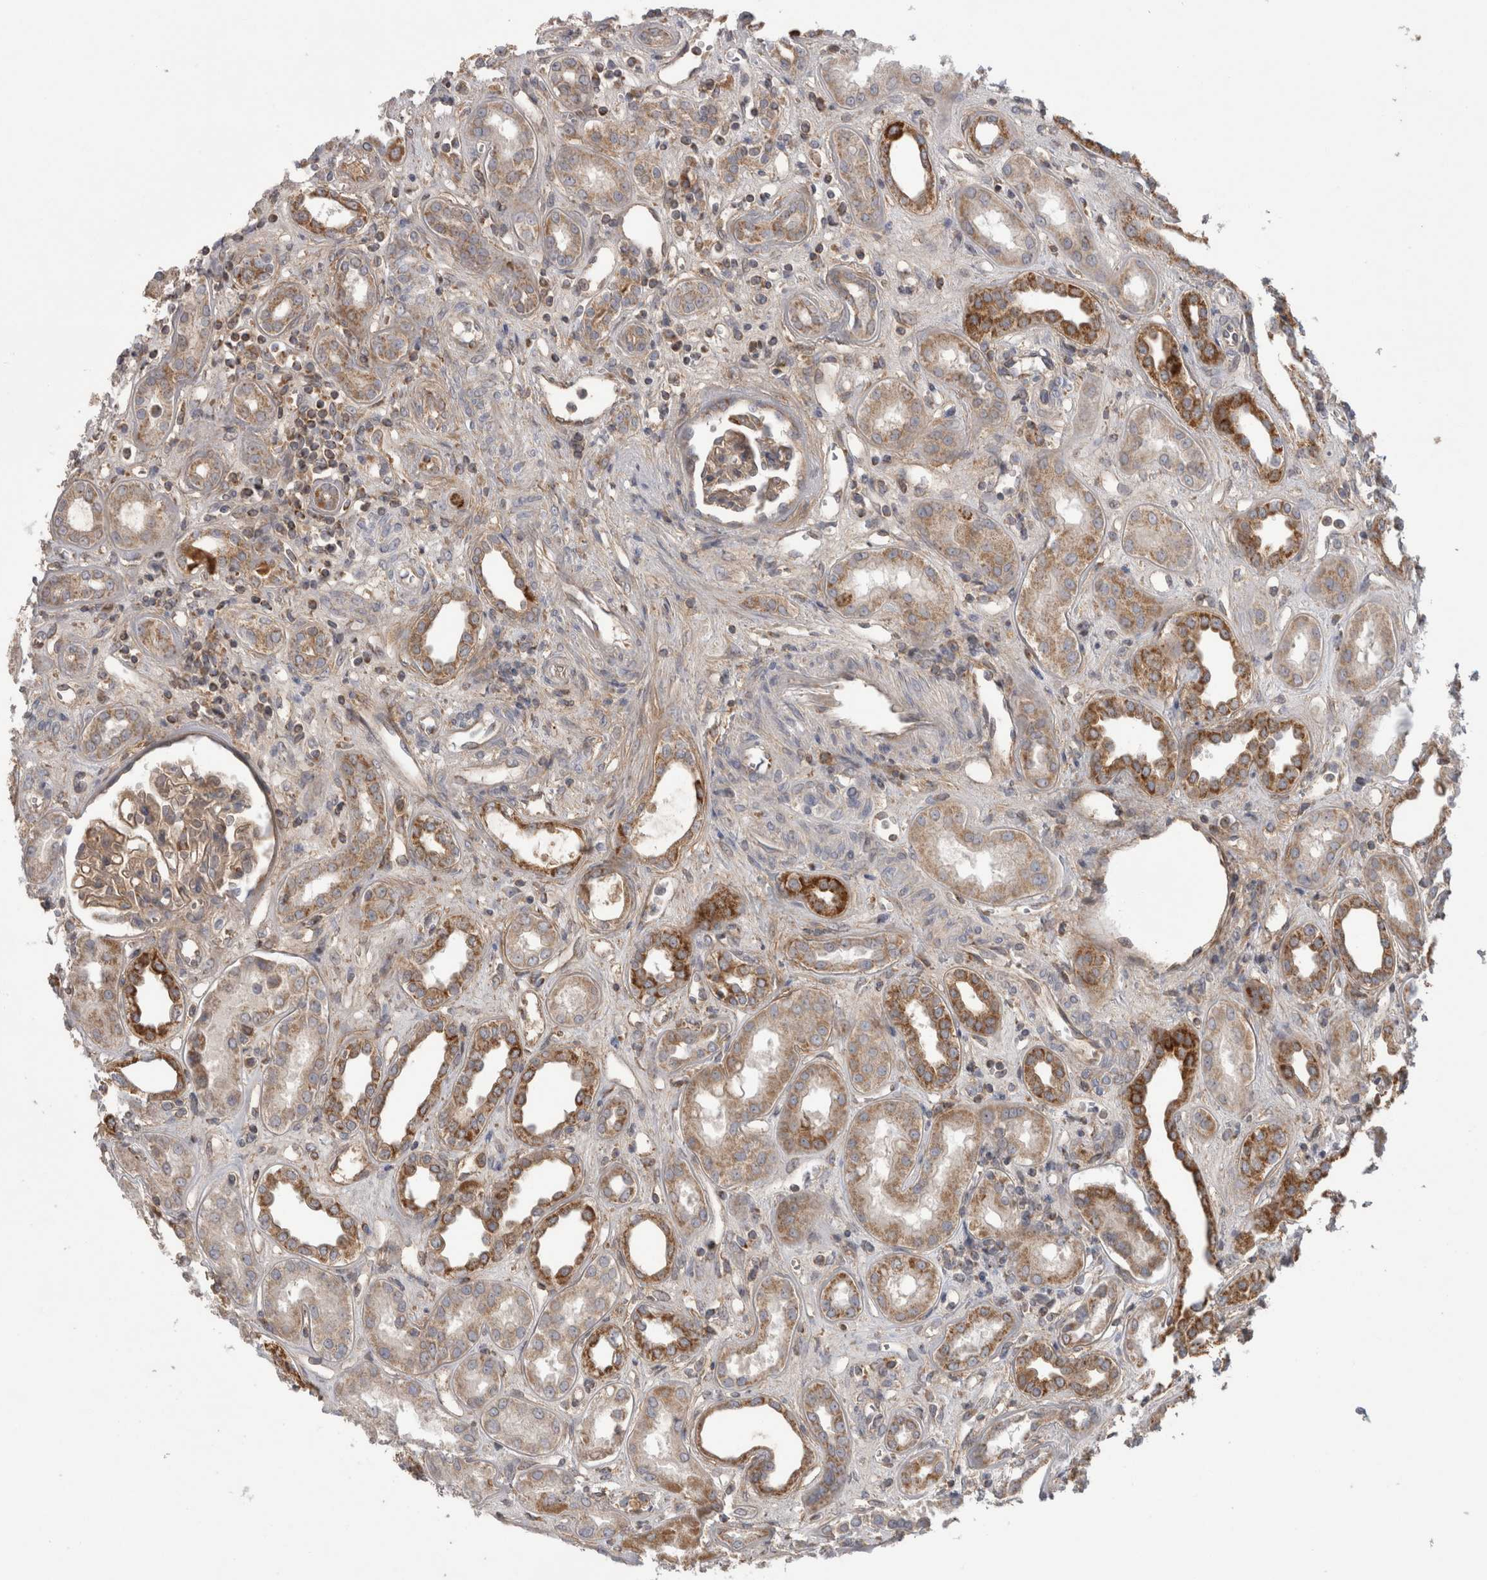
{"staining": {"intensity": "moderate", "quantity": ">75%", "location": "cytoplasmic/membranous"}, "tissue": "kidney", "cell_type": "Cells in glomeruli", "image_type": "normal", "snomed": [{"axis": "morphology", "description": "Normal tissue, NOS"}, {"axis": "topography", "description": "Kidney"}], "caption": "An immunohistochemistry micrograph of benign tissue is shown. Protein staining in brown labels moderate cytoplasmic/membranous positivity in kidney within cells in glomeruli.", "gene": "DARS2", "patient": {"sex": "male", "age": 59}}